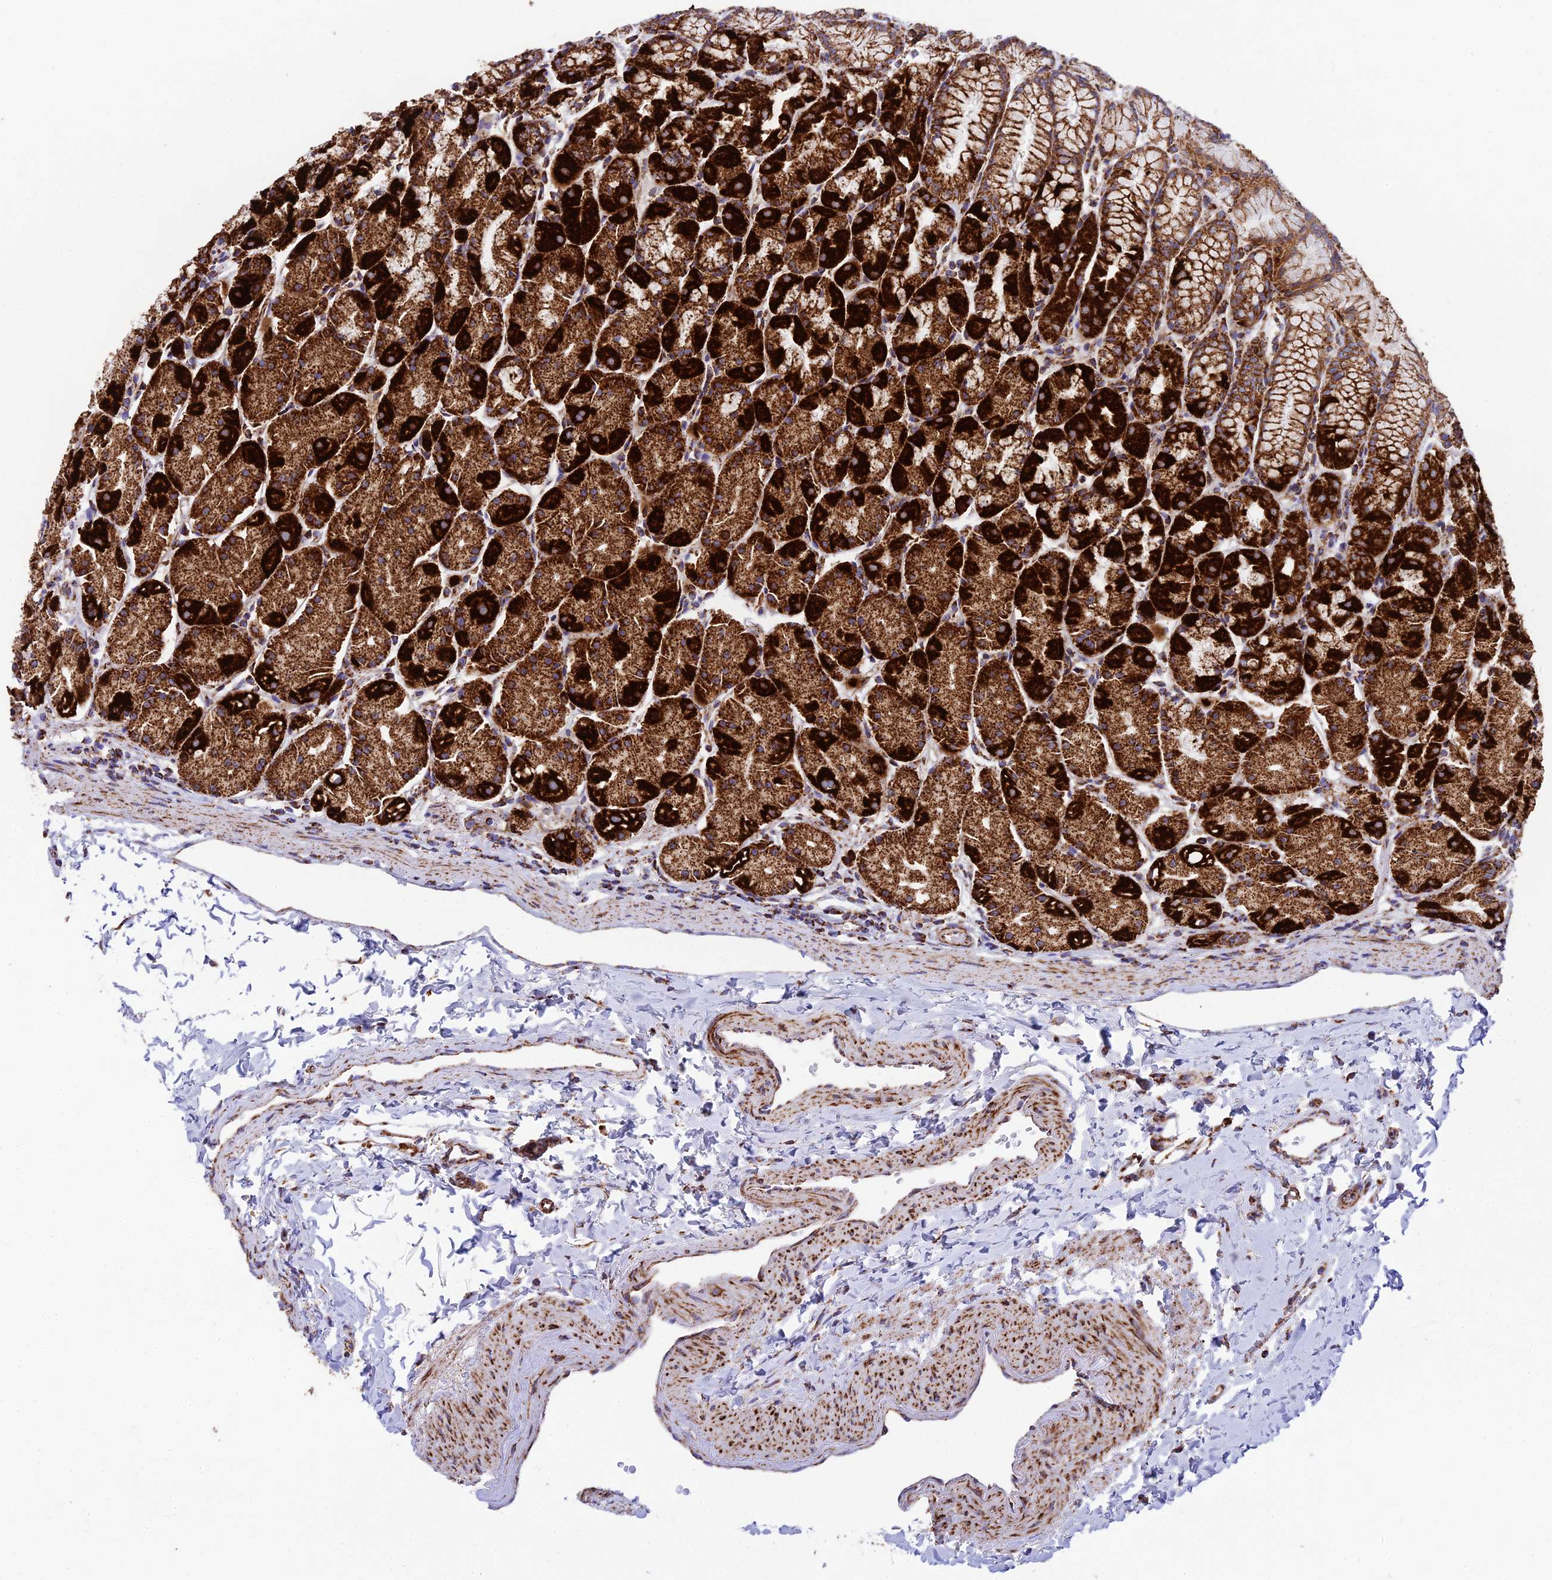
{"staining": {"intensity": "strong", "quantity": ">75%", "location": "cytoplasmic/membranous"}, "tissue": "stomach", "cell_type": "Glandular cells", "image_type": "normal", "snomed": [{"axis": "morphology", "description": "Normal tissue, NOS"}, {"axis": "topography", "description": "Stomach, upper"}], "caption": "Normal stomach shows strong cytoplasmic/membranous positivity in about >75% of glandular cells (Brightfield microscopy of DAB IHC at high magnification)..", "gene": "CHCHD3", "patient": {"sex": "male", "age": 47}}